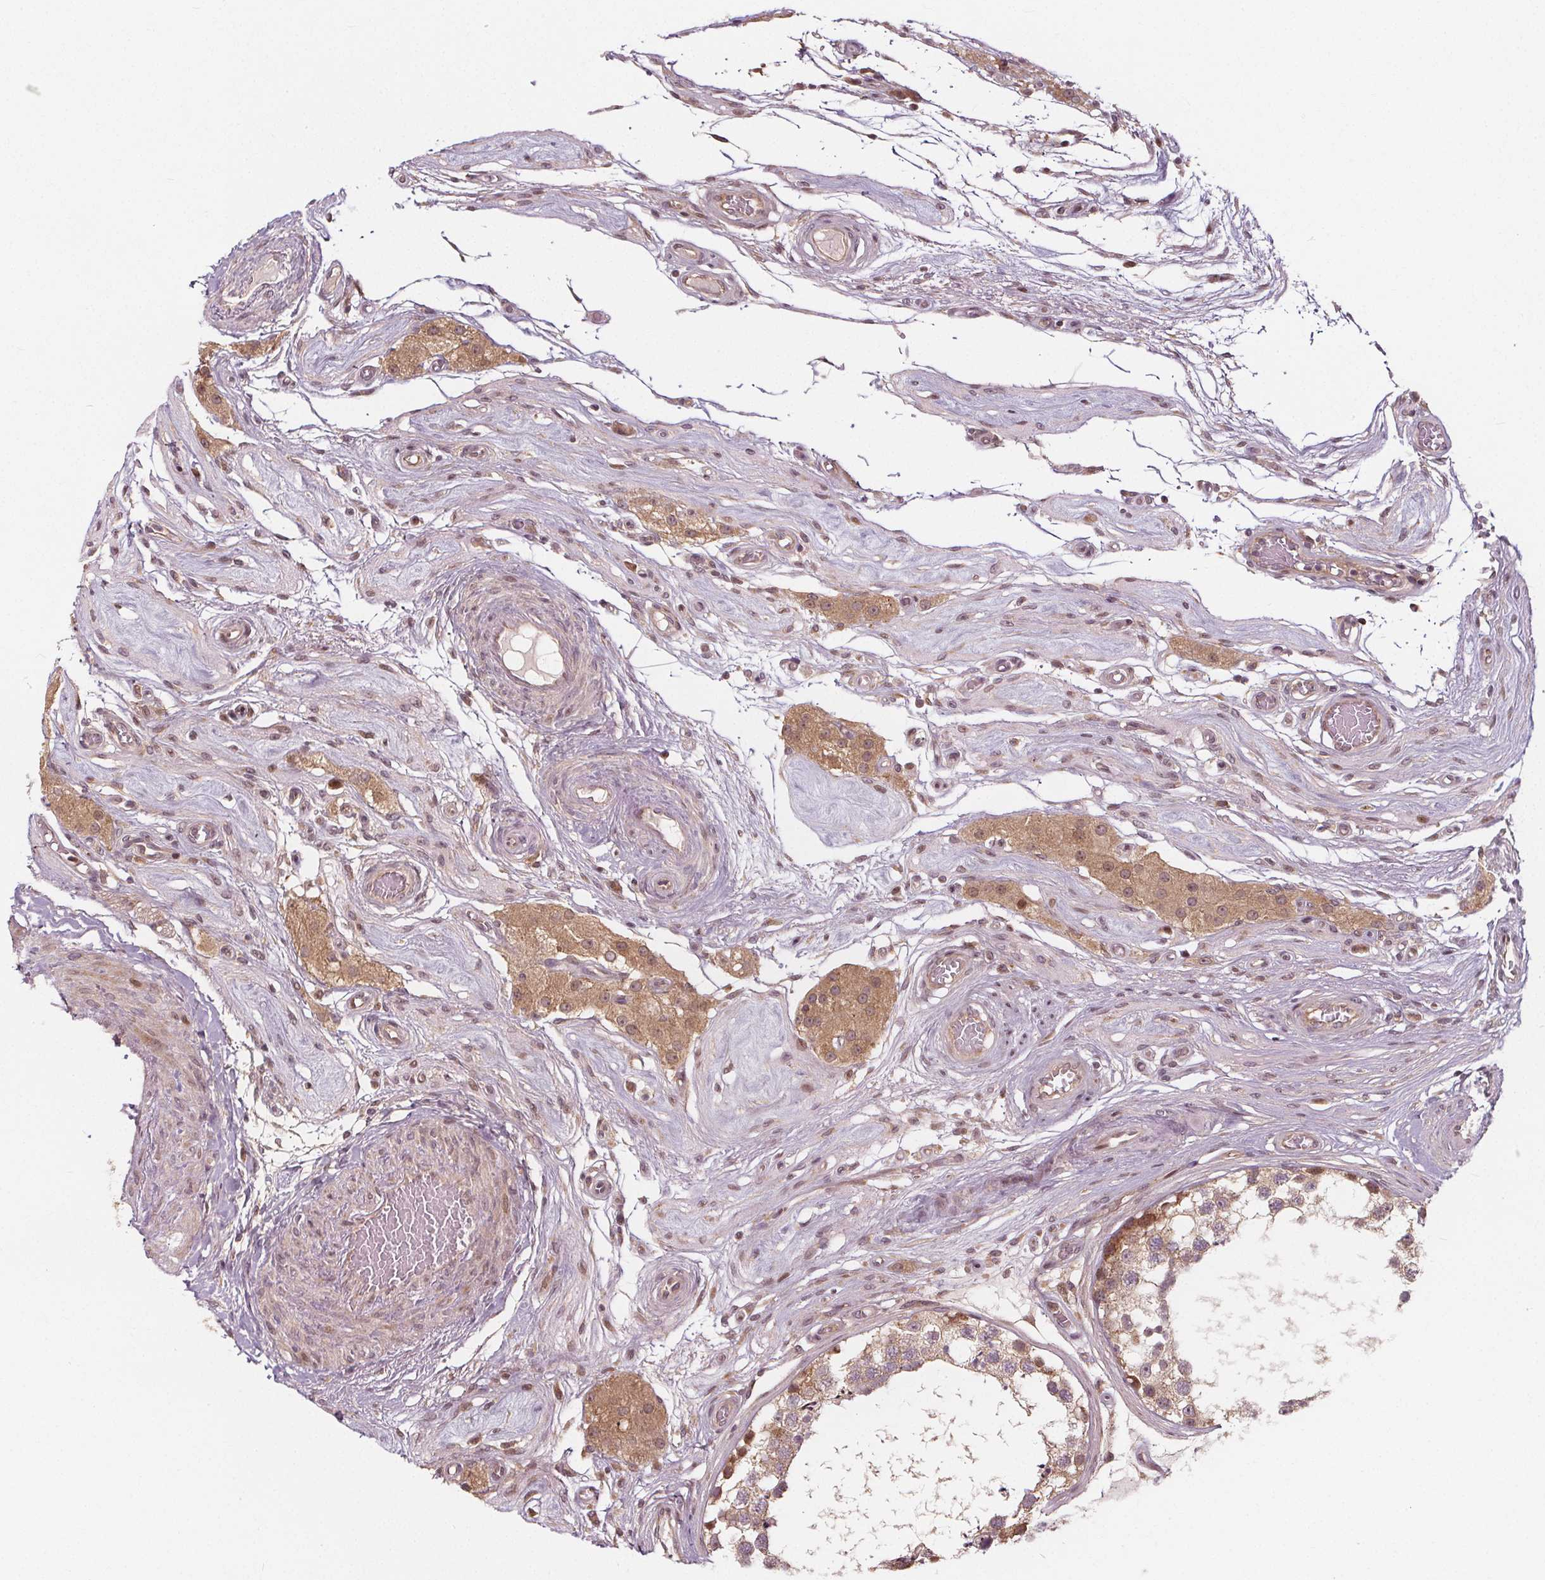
{"staining": {"intensity": "moderate", "quantity": "25%-75%", "location": "cytoplasmic/membranous,nuclear"}, "tissue": "testis", "cell_type": "Cells in seminiferous ducts", "image_type": "normal", "snomed": [{"axis": "morphology", "description": "Normal tissue, NOS"}, {"axis": "morphology", "description": "Seminoma, NOS"}, {"axis": "topography", "description": "Testis"}], "caption": "Immunohistochemistry image of normal testis stained for a protein (brown), which reveals medium levels of moderate cytoplasmic/membranous,nuclear positivity in about 25%-75% of cells in seminiferous ducts.", "gene": "AKT1S1", "patient": {"sex": "male", "age": 65}}